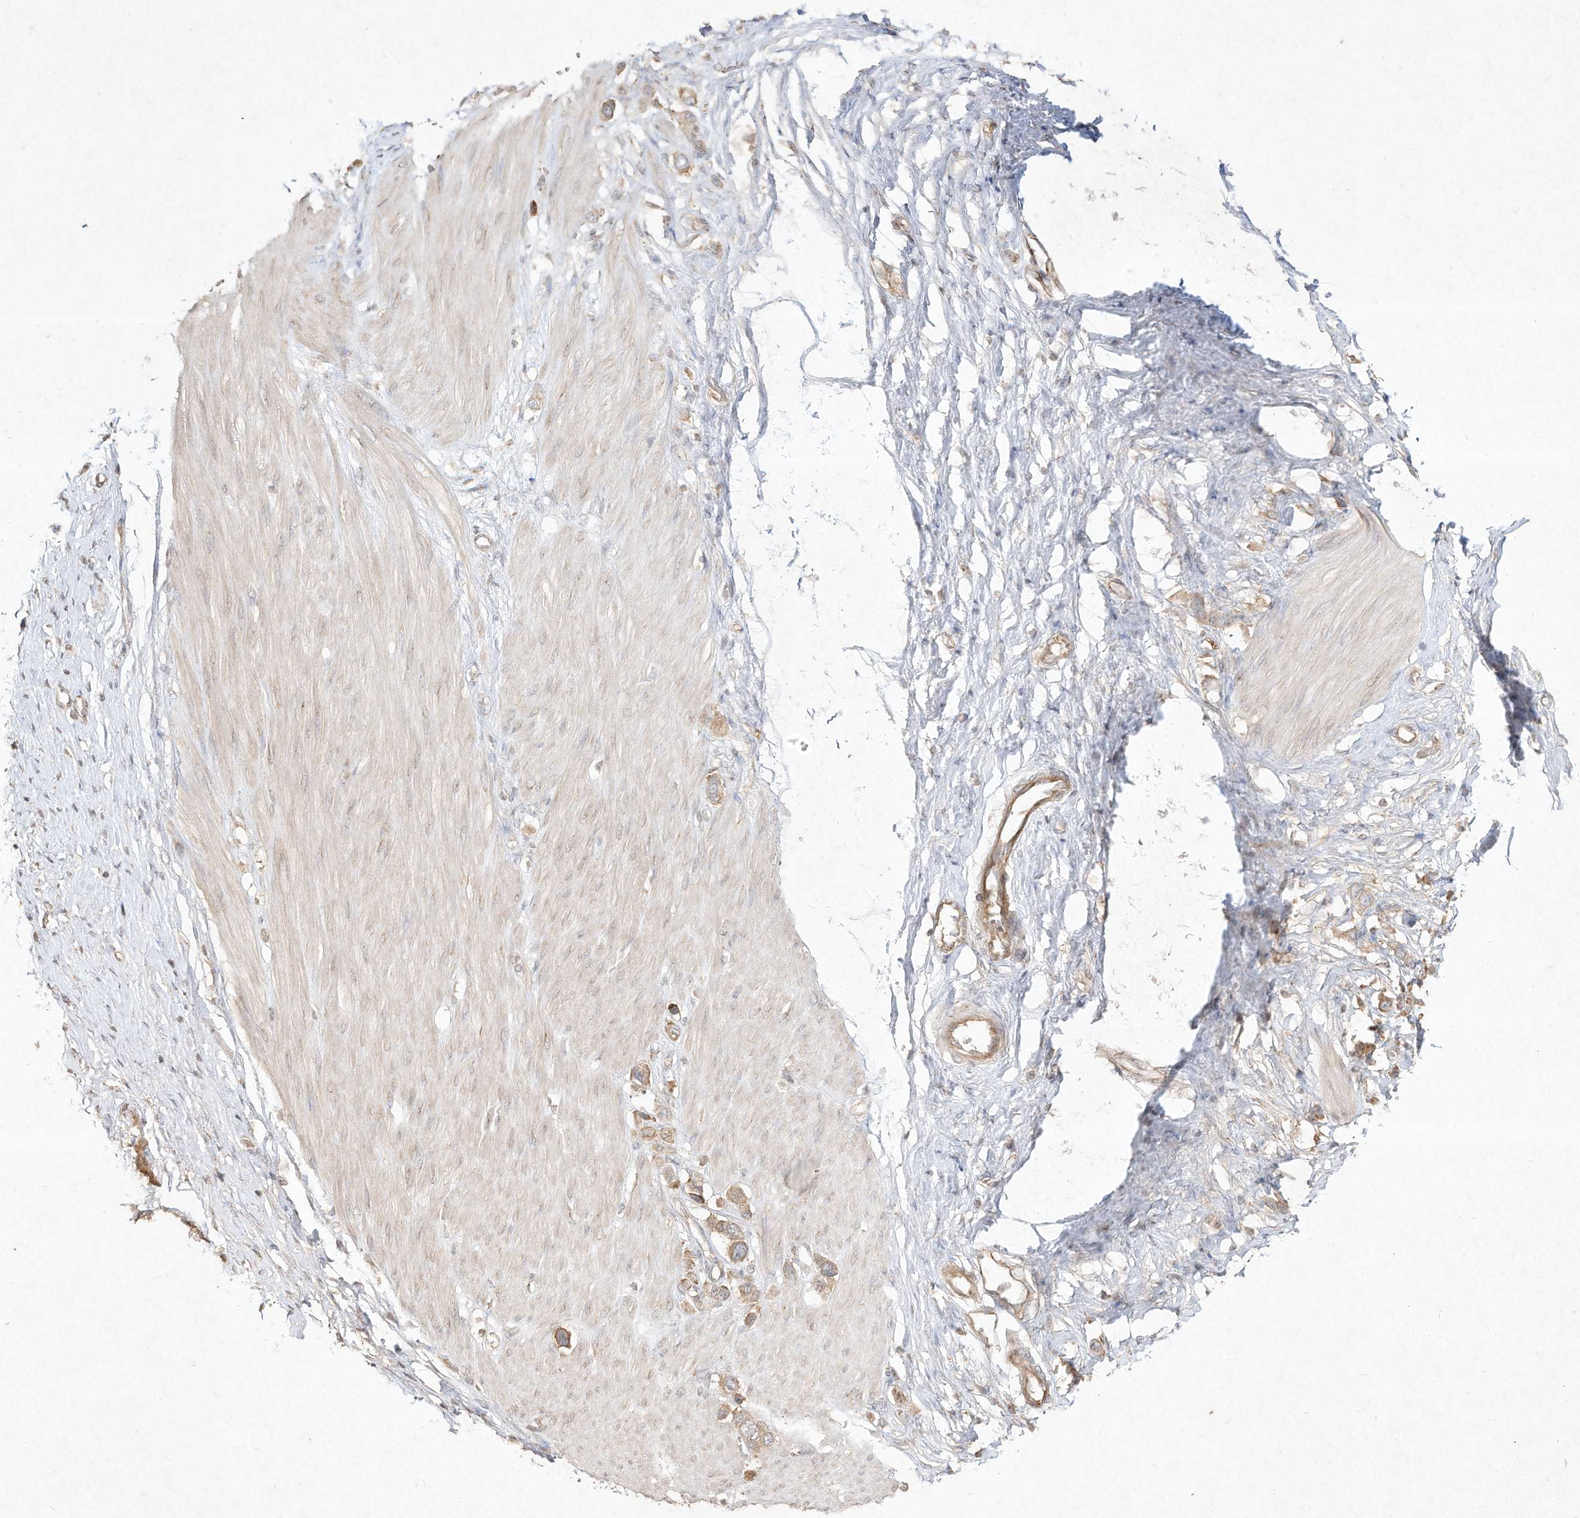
{"staining": {"intensity": "weak", "quantity": ">75%", "location": "cytoplasmic/membranous"}, "tissue": "stomach cancer", "cell_type": "Tumor cells", "image_type": "cancer", "snomed": [{"axis": "morphology", "description": "Adenocarcinoma, NOS"}, {"axis": "topography", "description": "Stomach"}], "caption": "DAB immunohistochemical staining of human stomach cancer exhibits weak cytoplasmic/membranous protein positivity in about >75% of tumor cells.", "gene": "DYNC1I2", "patient": {"sex": "female", "age": 65}}